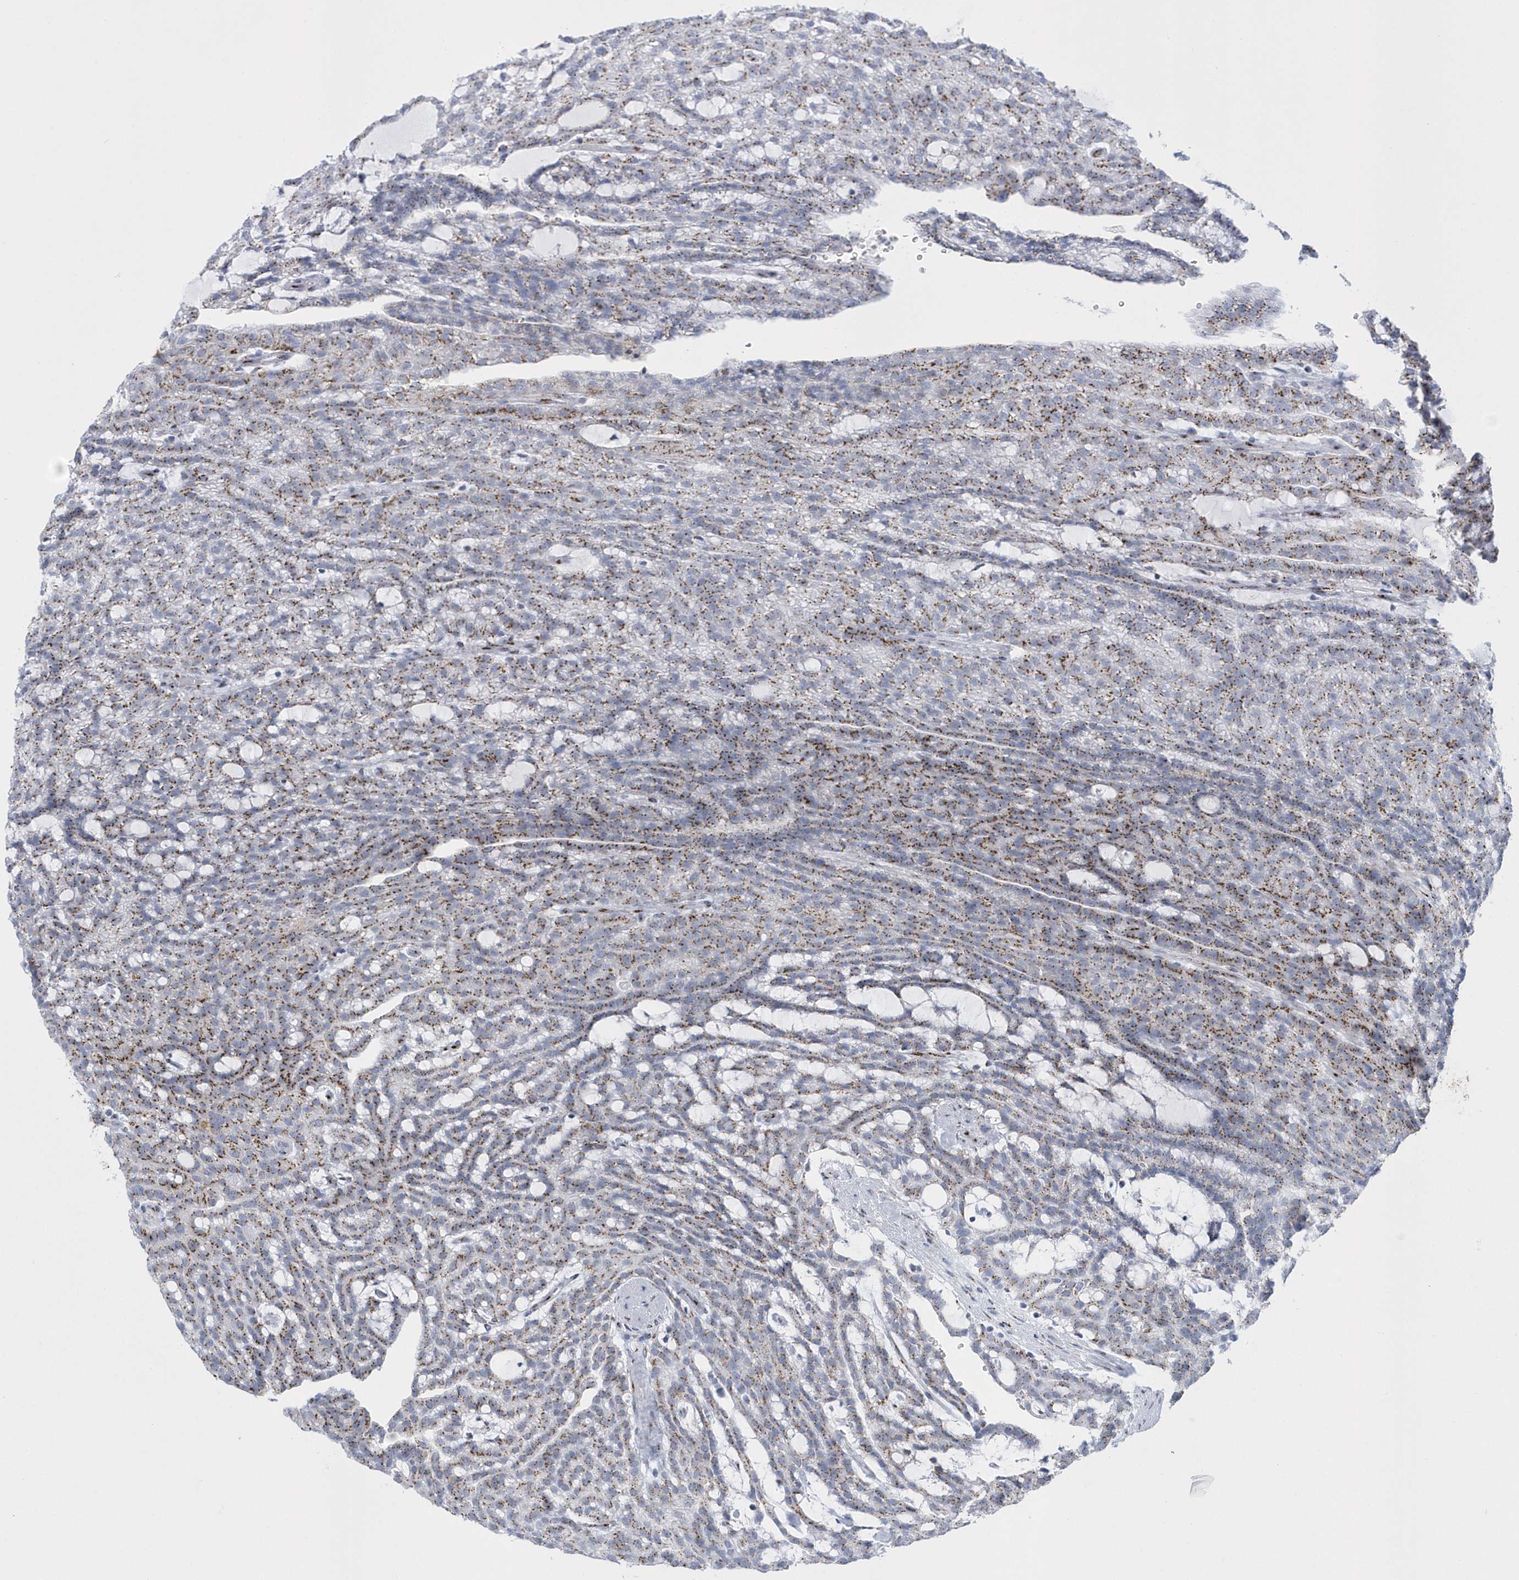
{"staining": {"intensity": "moderate", "quantity": ">75%", "location": "cytoplasmic/membranous"}, "tissue": "renal cancer", "cell_type": "Tumor cells", "image_type": "cancer", "snomed": [{"axis": "morphology", "description": "Adenocarcinoma, NOS"}, {"axis": "topography", "description": "Kidney"}], "caption": "Renal cancer (adenocarcinoma) stained with a protein marker demonstrates moderate staining in tumor cells.", "gene": "SLX9", "patient": {"sex": "male", "age": 63}}